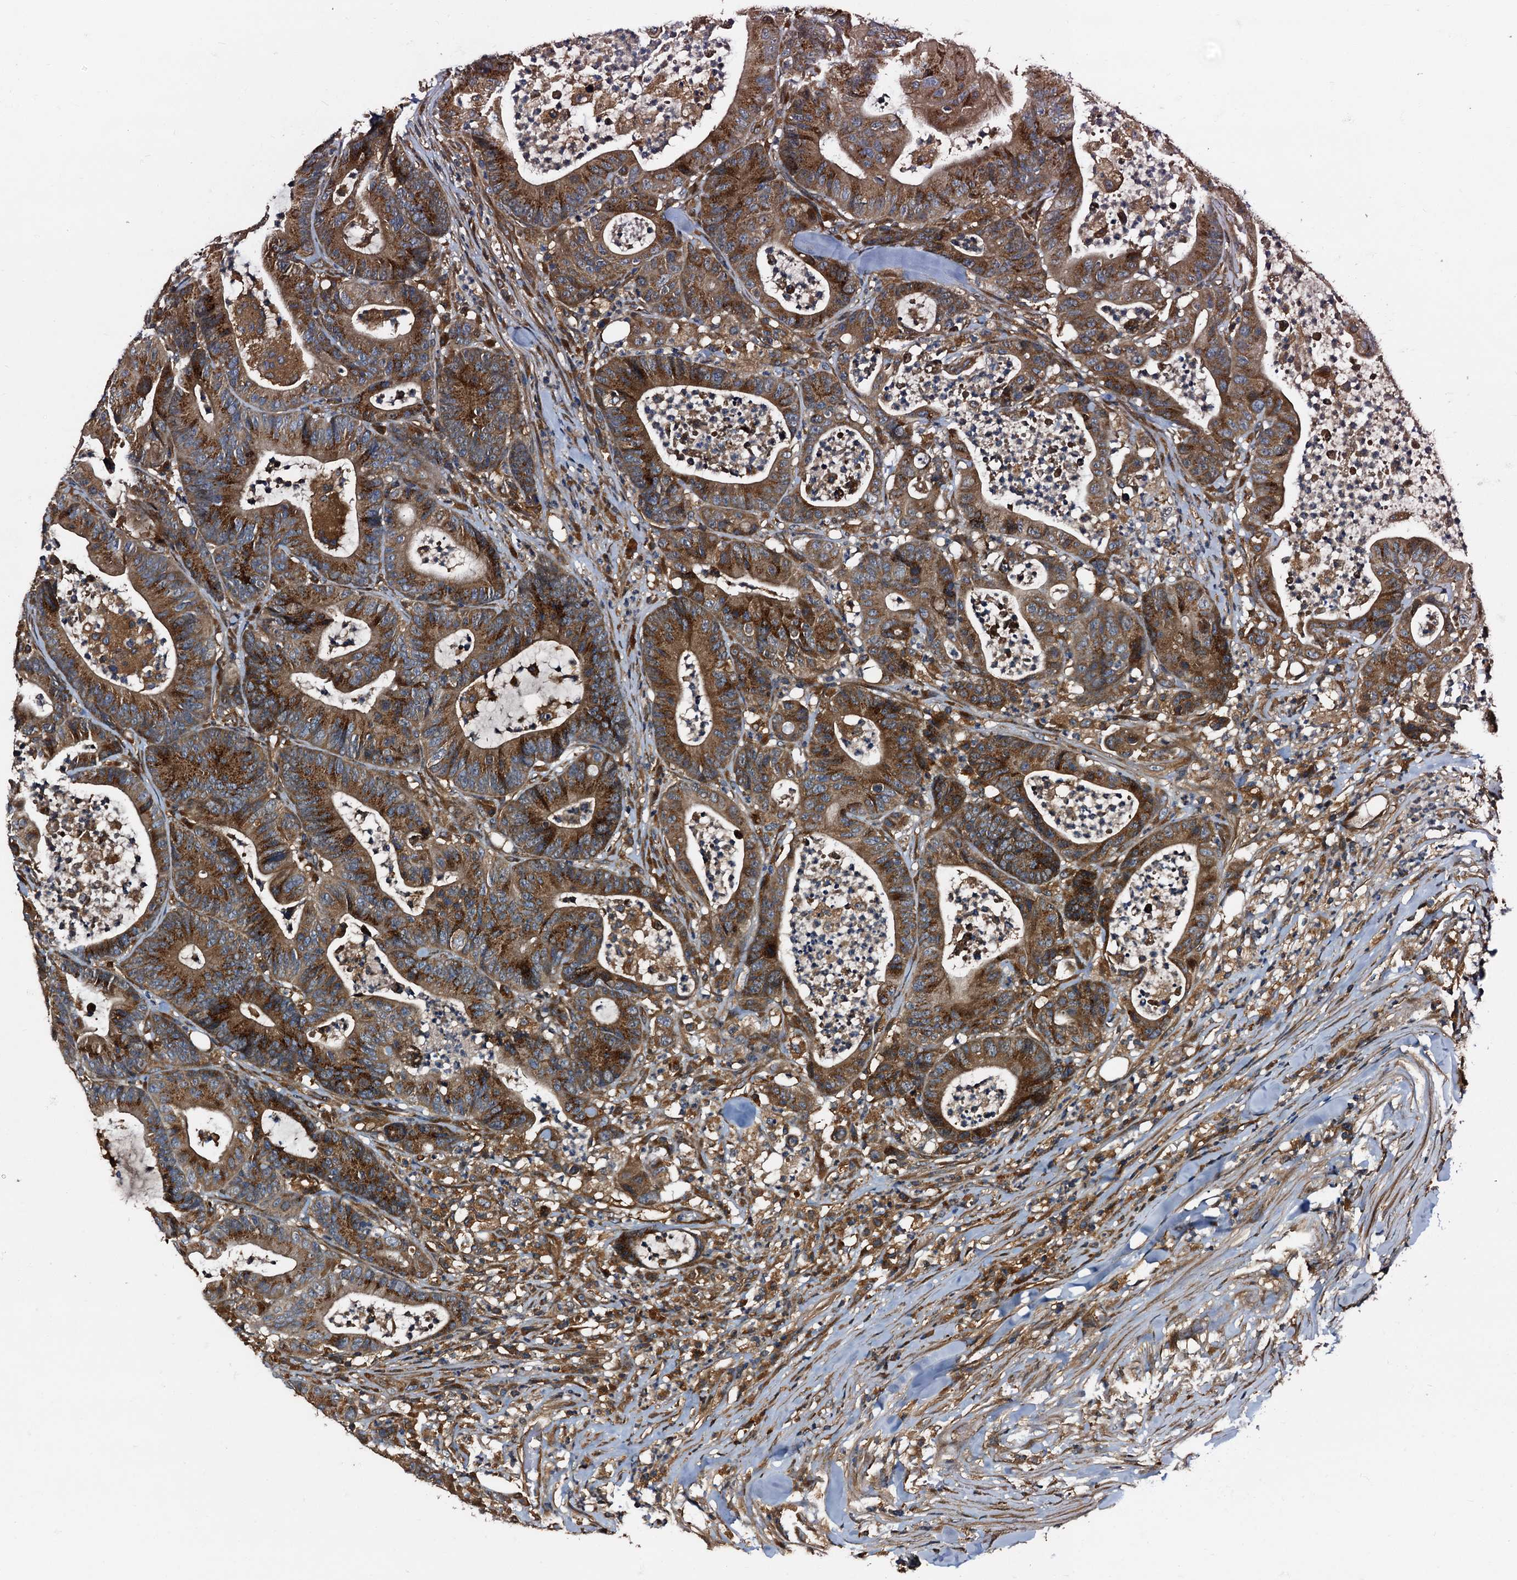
{"staining": {"intensity": "strong", "quantity": ">75%", "location": "cytoplasmic/membranous"}, "tissue": "colorectal cancer", "cell_type": "Tumor cells", "image_type": "cancer", "snomed": [{"axis": "morphology", "description": "Adenocarcinoma, NOS"}, {"axis": "topography", "description": "Colon"}], "caption": "The immunohistochemical stain labels strong cytoplasmic/membranous staining in tumor cells of adenocarcinoma (colorectal) tissue.", "gene": "PEX5", "patient": {"sex": "female", "age": 84}}